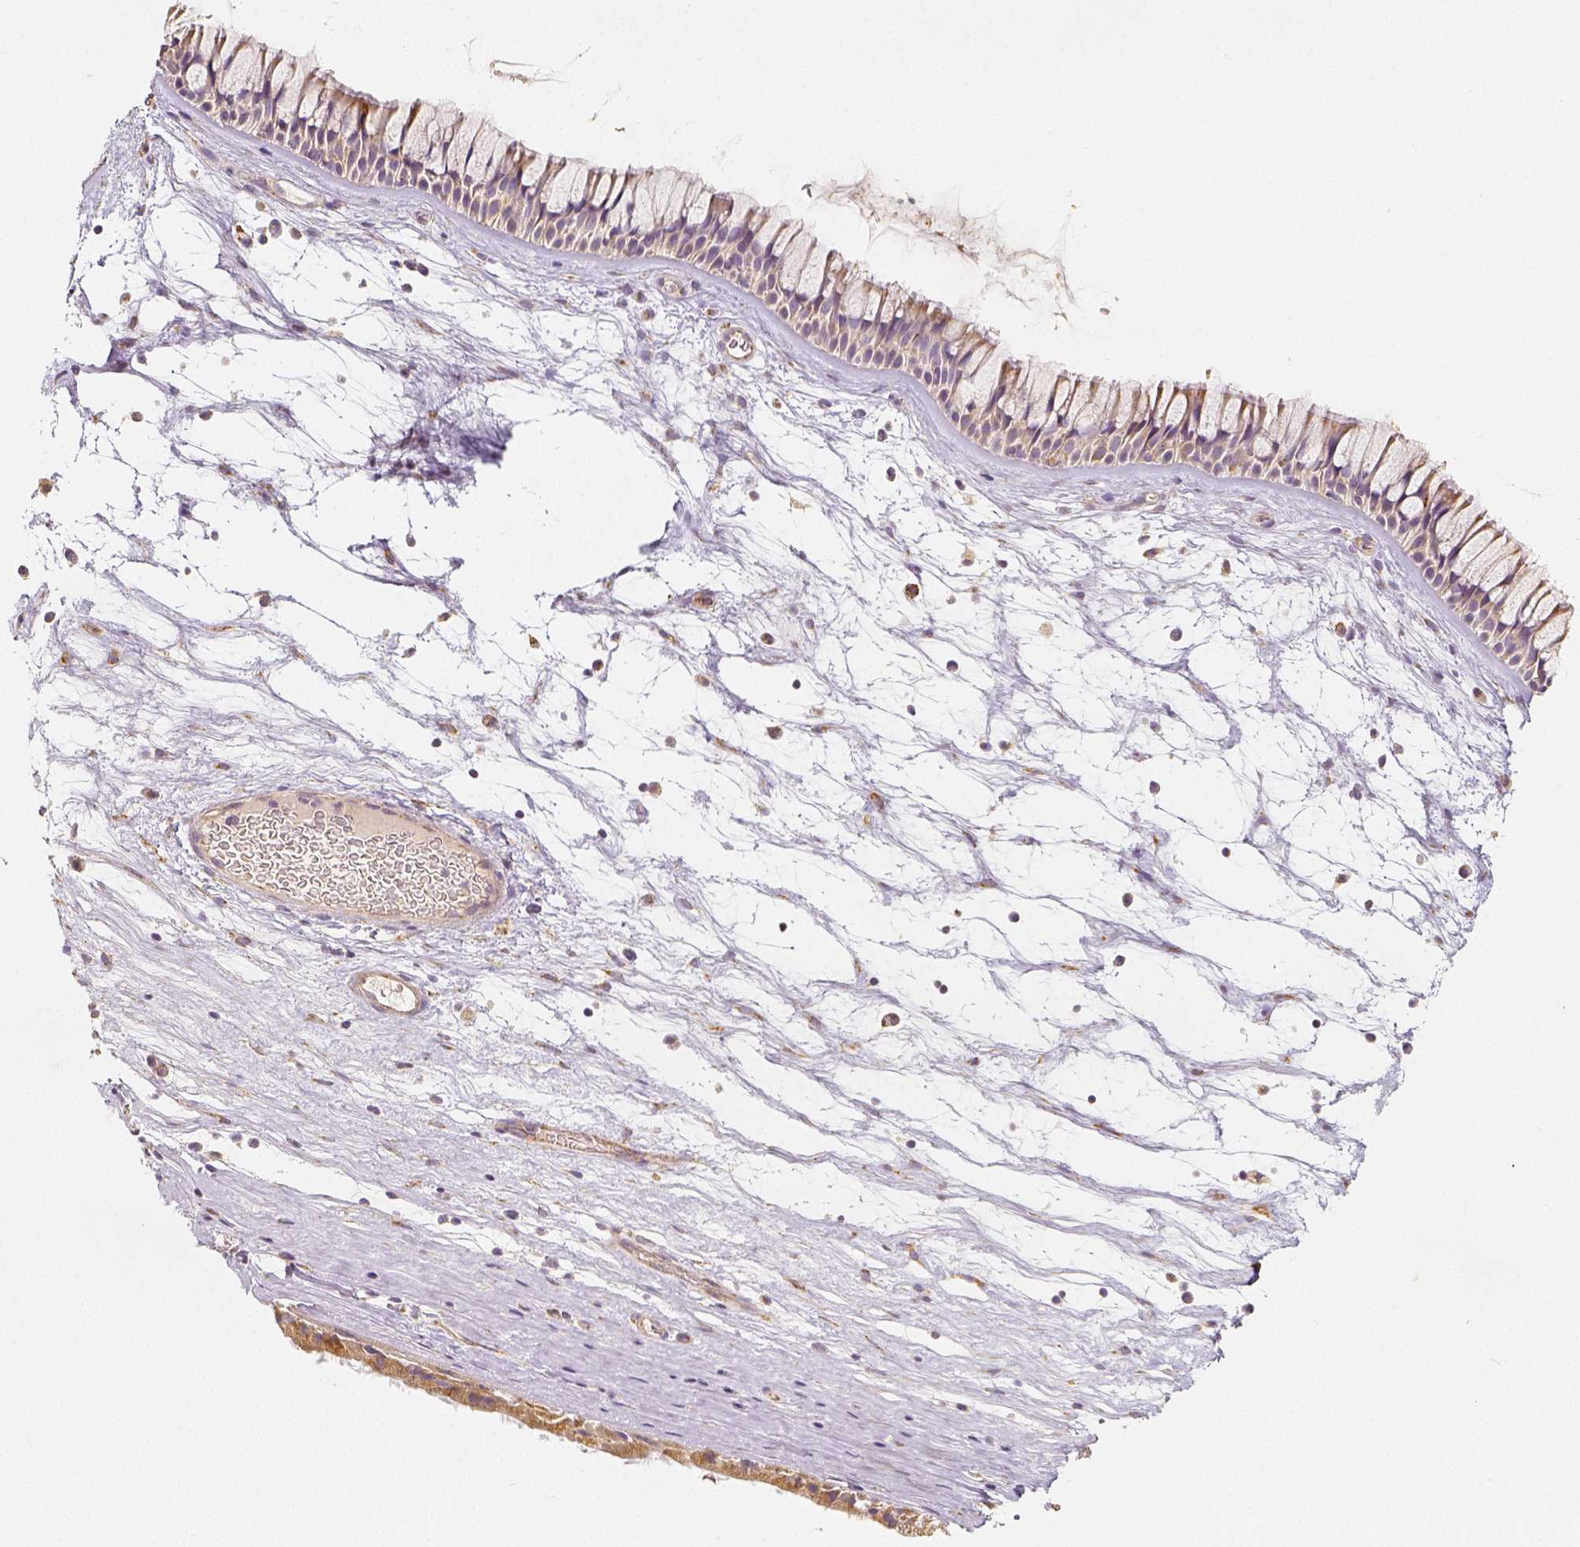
{"staining": {"intensity": "moderate", "quantity": "25%-75%", "location": "cytoplasmic/membranous"}, "tissue": "nasopharynx", "cell_type": "Respiratory epithelial cells", "image_type": "normal", "snomed": [{"axis": "morphology", "description": "Normal tissue, NOS"}, {"axis": "topography", "description": "Nasopharynx"}], "caption": "Nasopharynx stained with immunohistochemistry (IHC) exhibits moderate cytoplasmic/membranous positivity in about 25%-75% of respiratory epithelial cells.", "gene": "PGAM5", "patient": {"sex": "male", "age": 74}}